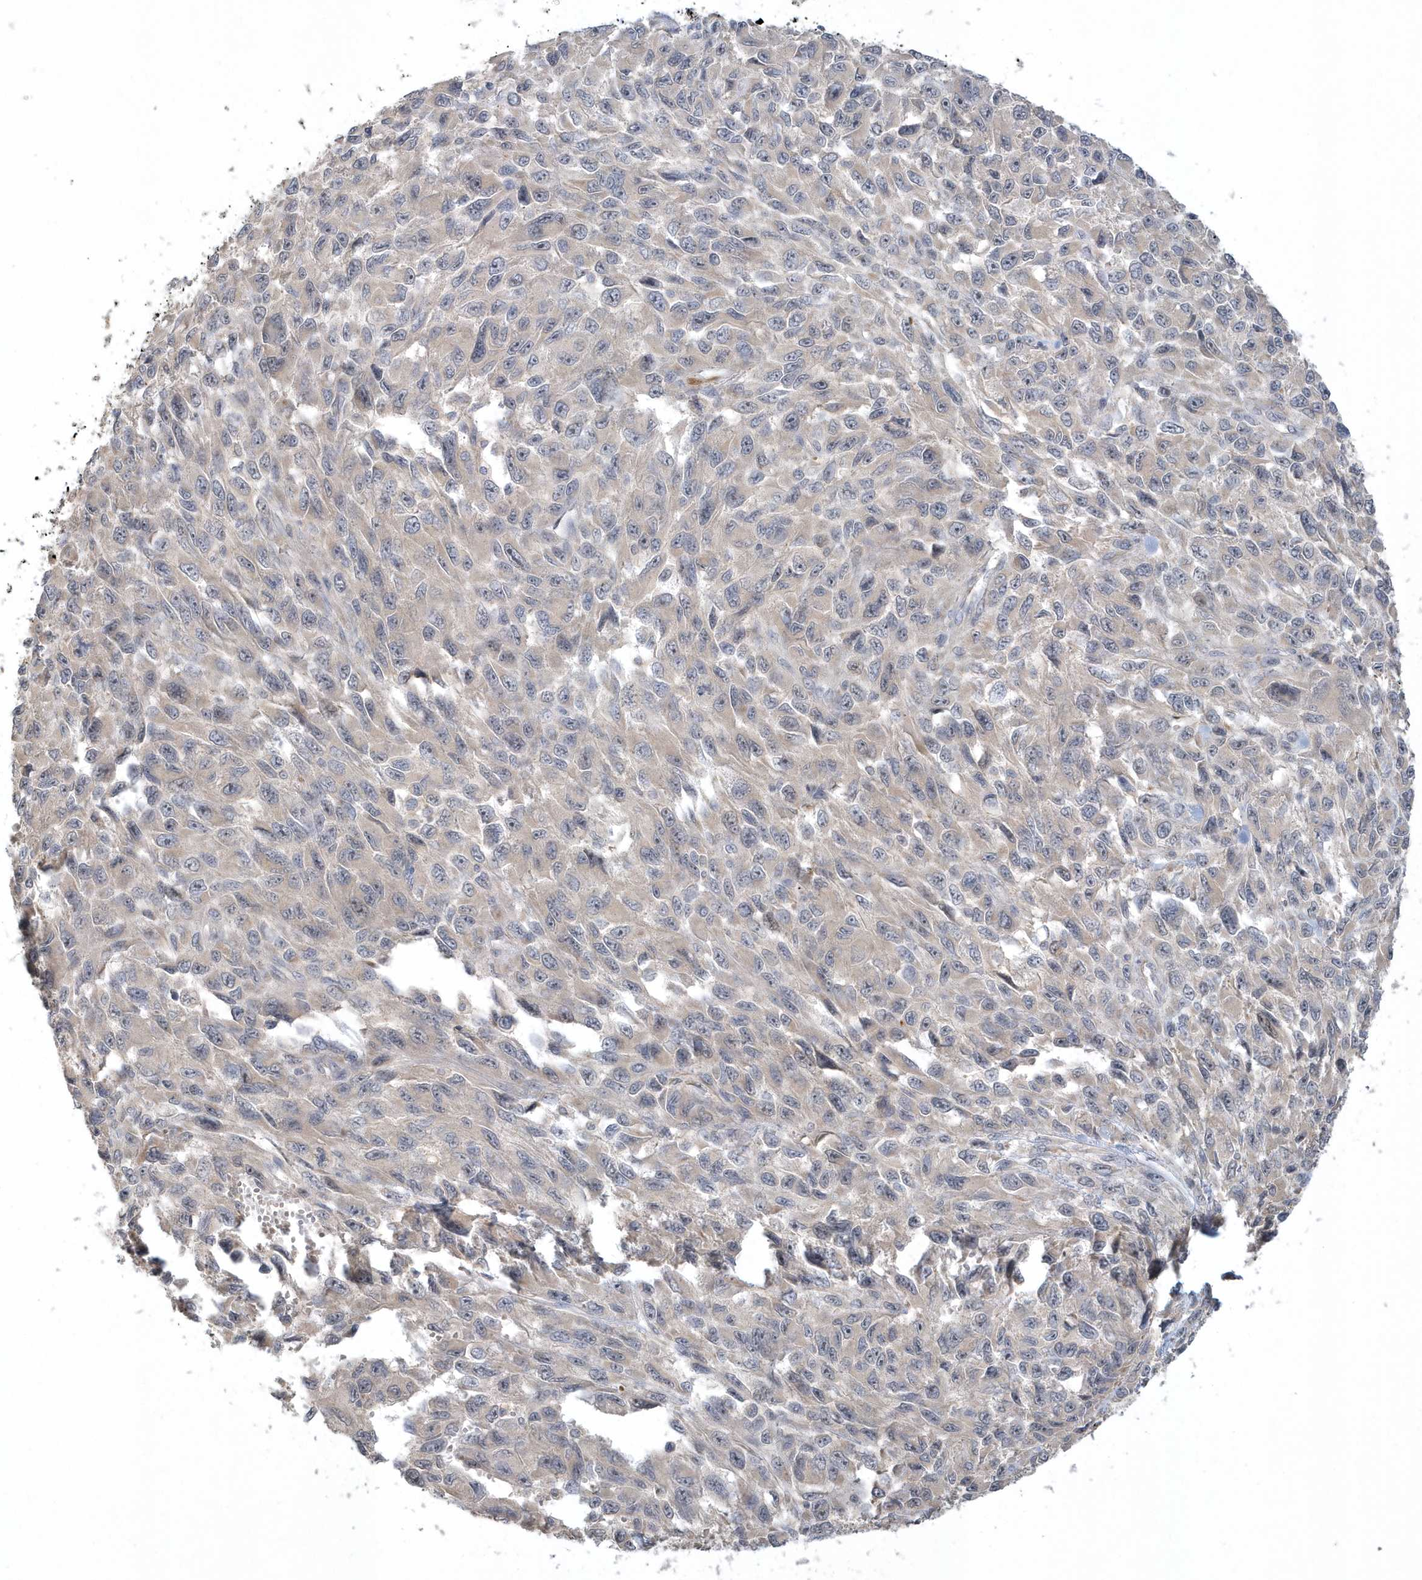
{"staining": {"intensity": "negative", "quantity": "none", "location": "none"}, "tissue": "melanoma", "cell_type": "Tumor cells", "image_type": "cancer", "snomed": [{"axis": "morphology", "description": "Malignant melanoma, NOS"}, {"axis": "topography", "description": "Skin"}], "caption": "Melanoma was stained to show a protein in brown. There is no significant staining in tumor cells. (IHC, brightfield microscopy, high magnification).", "gene": "THG1L", "patient": {"sex": "female", "age": 96}}